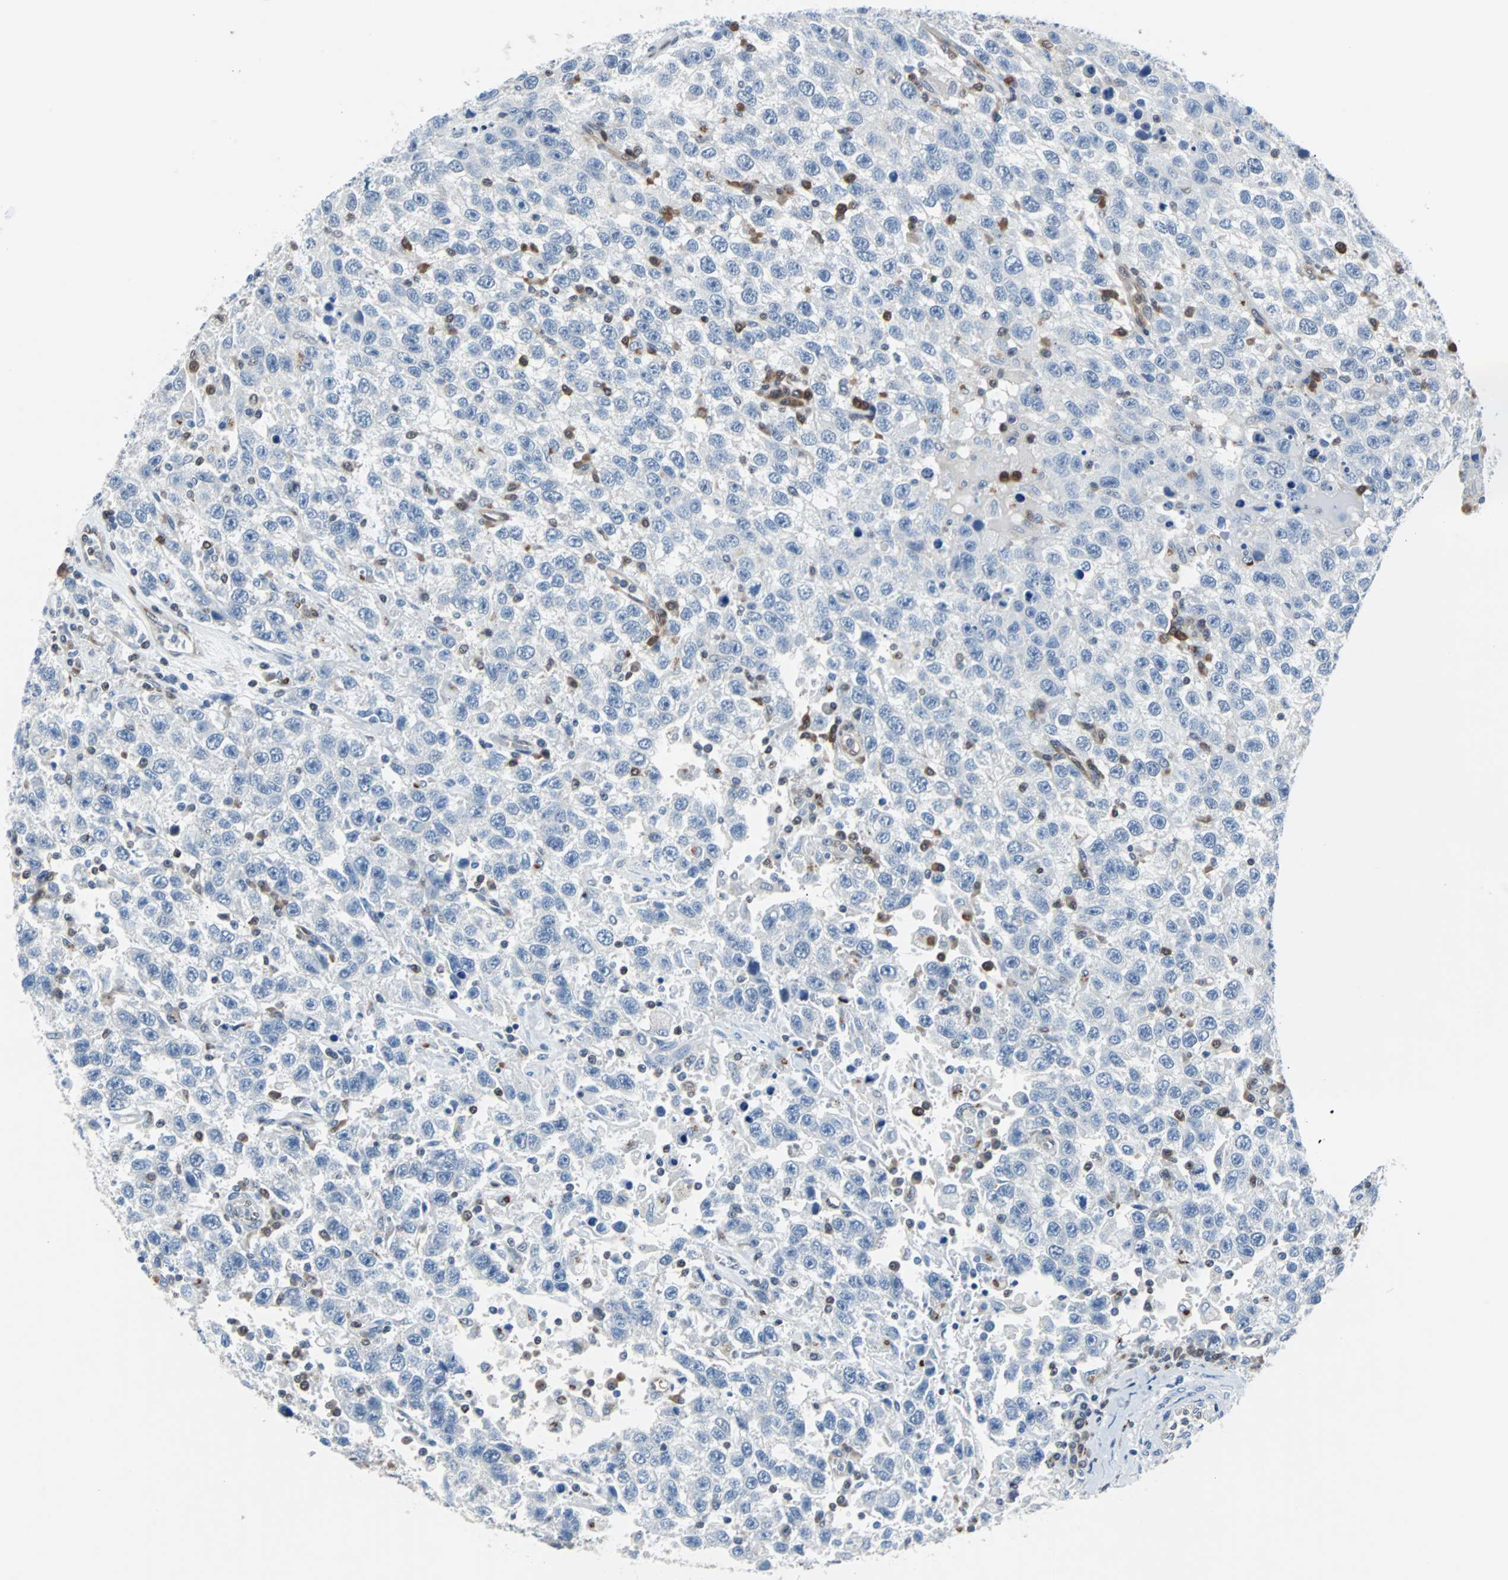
{"staining": {"intensity": "negative", "quantity": "none", "location": "none"}, "tissue": "testis cancer", "cell_type": "Tumor cells", "image_type": "cancer", "snomed": [{"axis": "morphology", "description": "Seminoma, NOS"}, {"axis": "topography", "description": "Testis"}], "caption": "Immunohistochemistry of human seminoma (testis) reveals no positivity in tumor cells.", "gene": "MAP2K6", "patient": {"sex": "male", "age": 41}}